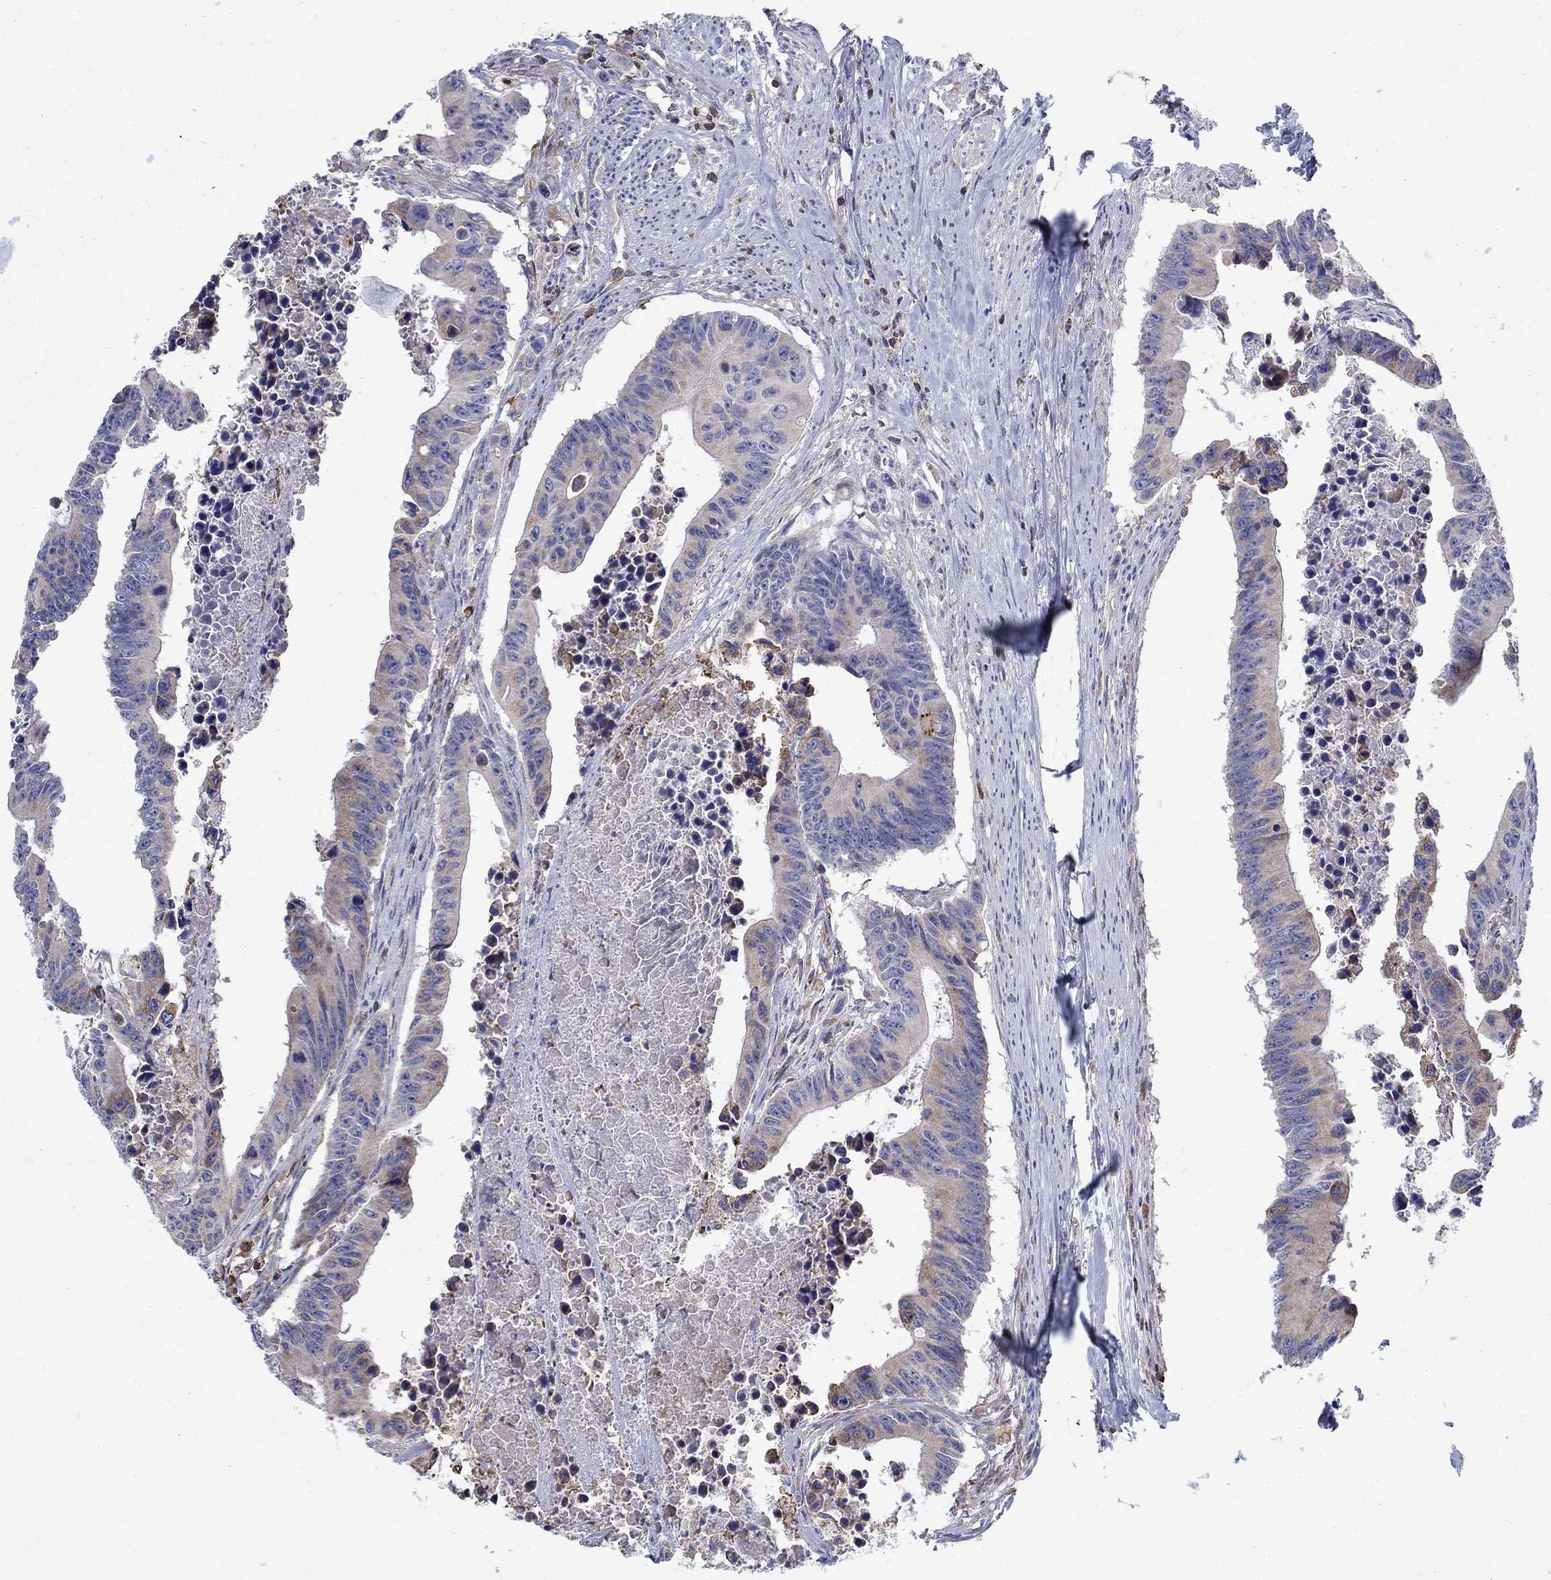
{"staining": {"intensity": "weak", "quantity": "<25%", "location": "cytoplasmic/membranous"}, "tissue": "colorectal cancer", "cell_type": "Tumor cells", "image_type": "cancer", "snomed": [{"axis": "morphology", "description": "Adenocarcinoma, NOS"}, {"axis": "topography", "description": "Colon"}], "caption": "The histopathology image reveals no significant positivity in tumor cells of colorectal cancer (adenocarcinoma). The staining was performed using DAB to visualize the protein expression in brown, while the nuclei were stained in blue with hematoxylin (Magnification: 20x).", "gene": "AGAP2", "patient": {"sex": "female", "age": 87}}